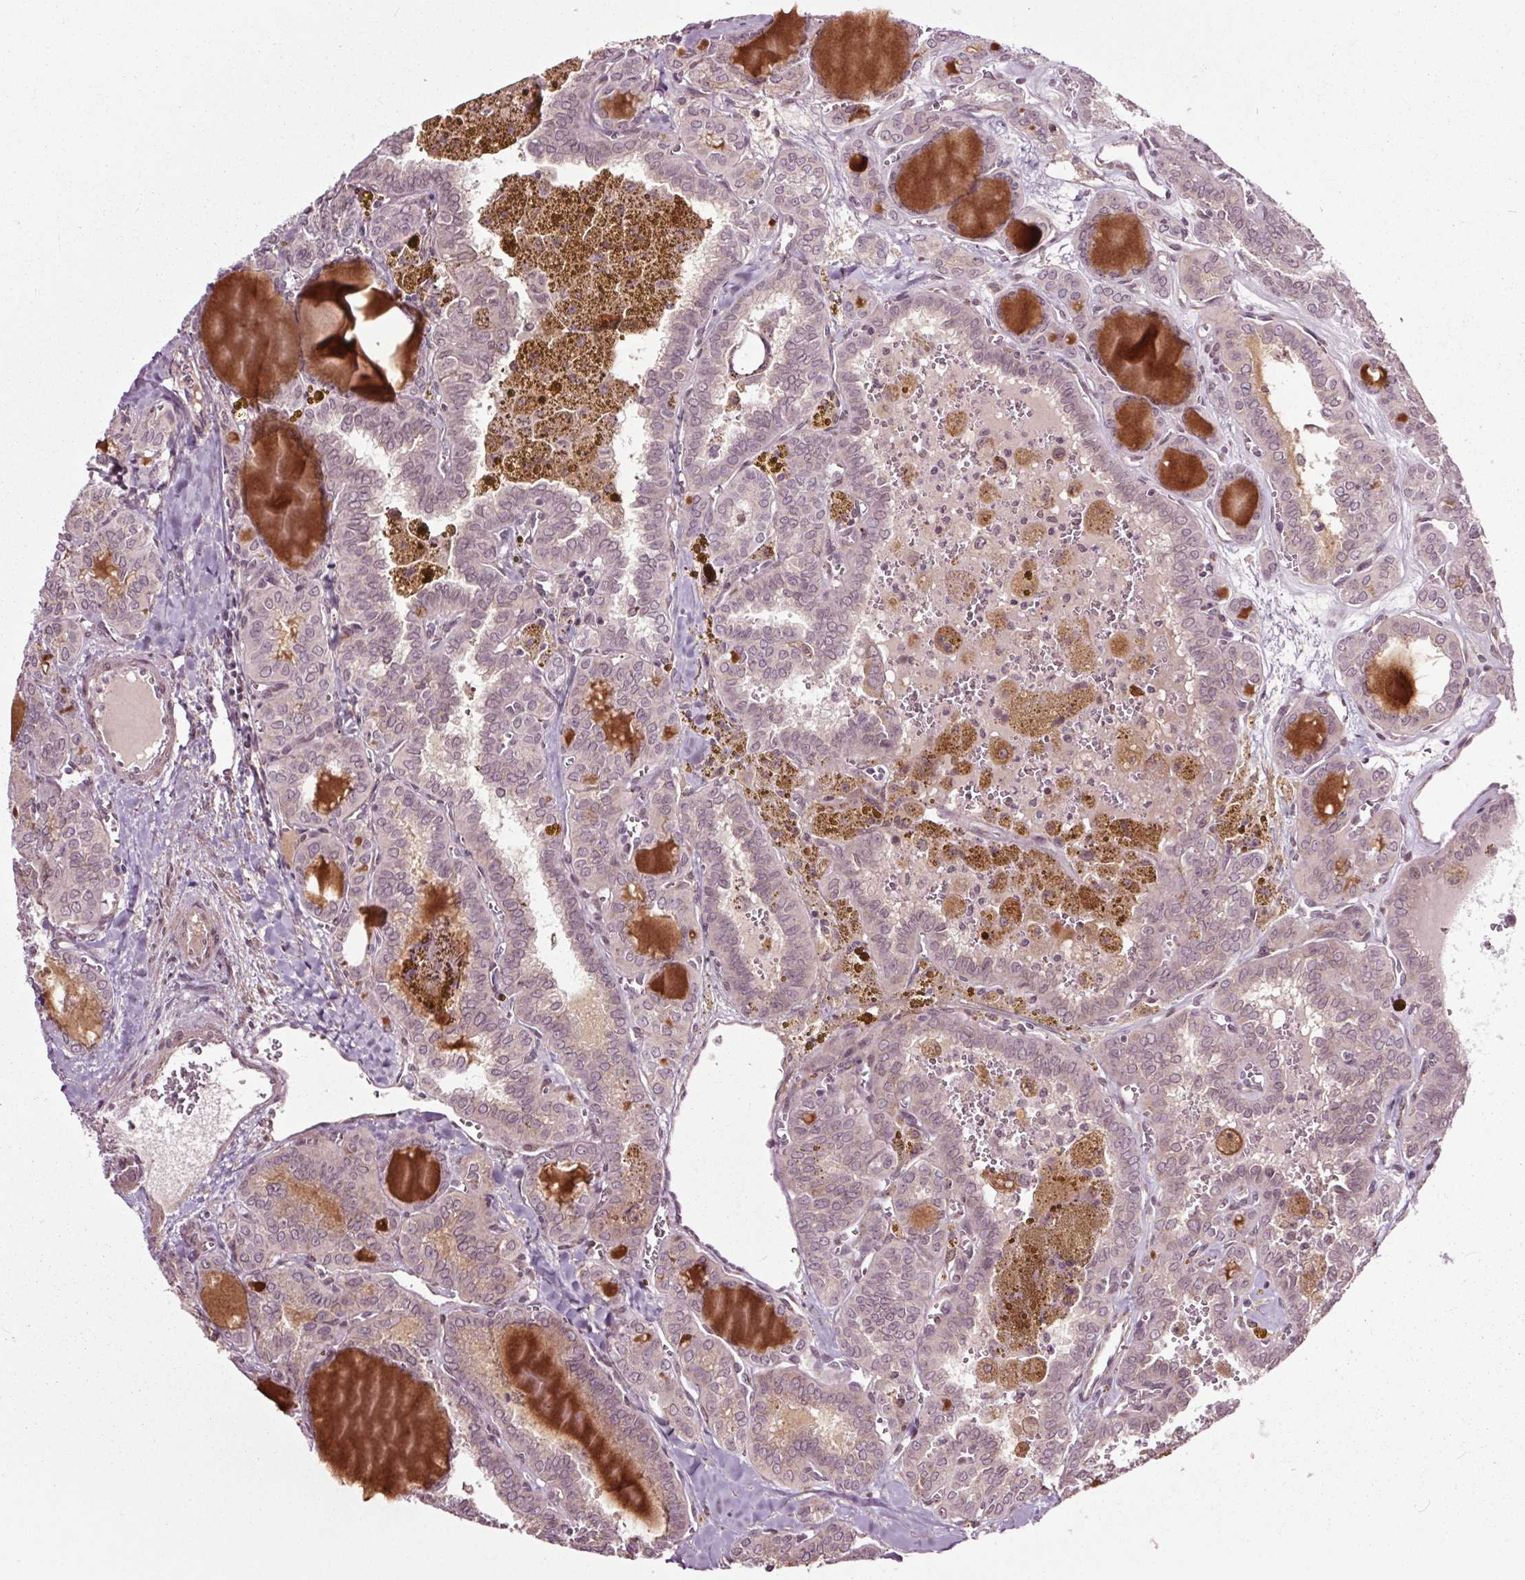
{"staining": {"intensity": "negative", "quantity": "none", "location": "none"}, "tissue": "thyroid cancer", "cell_type": "Tumor cells", "image_type": "cancer", "snomed": [{"axis": "morphology", "description": "Papillary adenocarcinoma, NOS"}, {"axis": "topography", "description": "Thyroid gland"}], "caption": "Papillary adenocarcinoma (thyroid) was stained to show a protein in brown. There is no significant expression in tumor cells. Nuclei are stained in blue.", "gene": "HAUS5", "patient": {"sex": "female", "age": 41}}